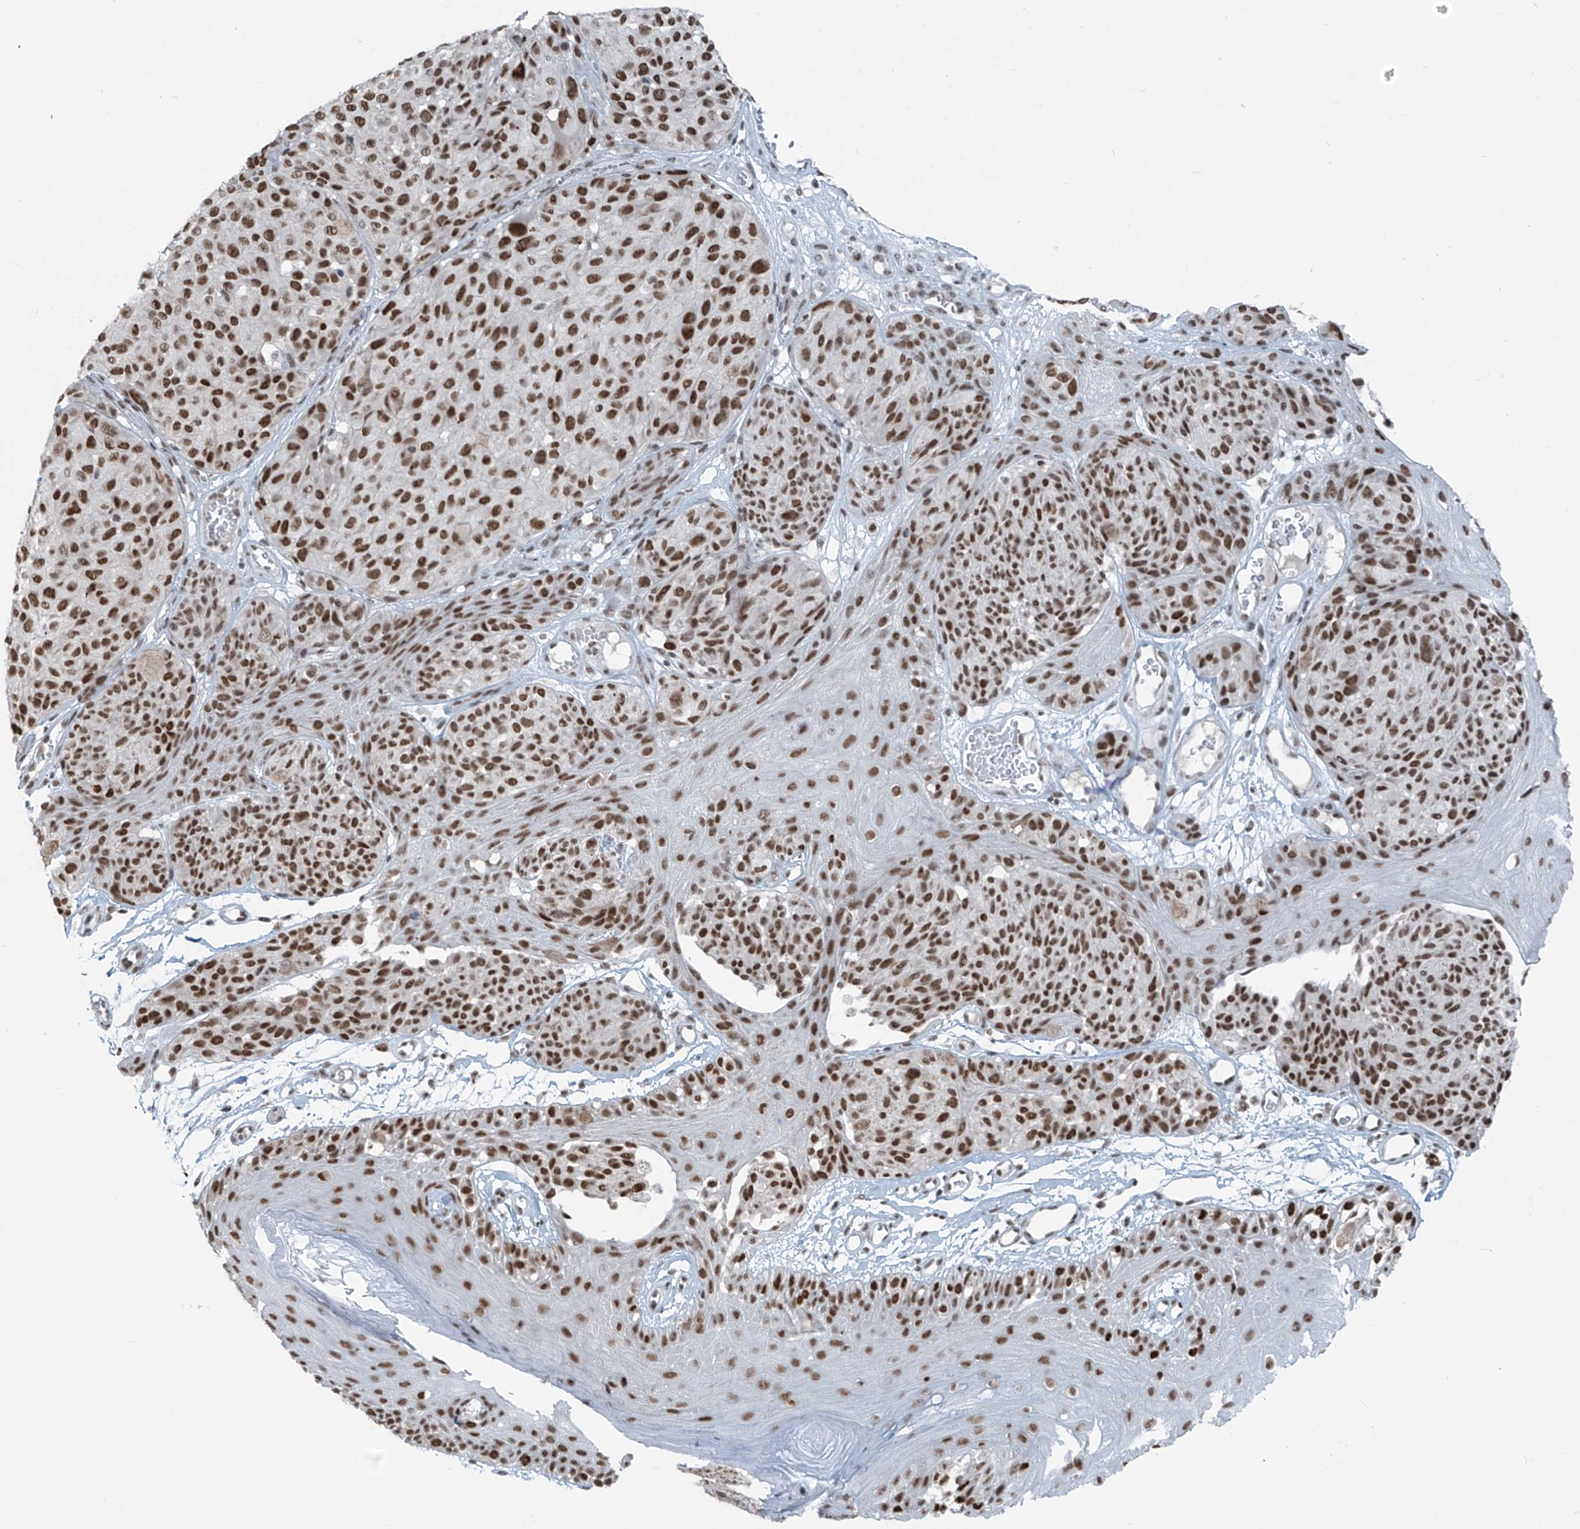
{"staining": {"intensity": "strong", "quantity": ">75%", "location": "nuclear"}, "tissue": "melanoma", "cell_type": "Tumor cells", "image_type": "cancer", "snomed": [{"axis": "morphology", "description": "Malignant melanoma, NOS"}, {"axis": "topography", "description": "Skin"}], "caption": "The image demonstrates a brown stain indicating the presence of a protein in the nuclear of tumor cells in melanoma.", "gene": "WRNIP1", "patient": {"sex": "male", "age": 83}}